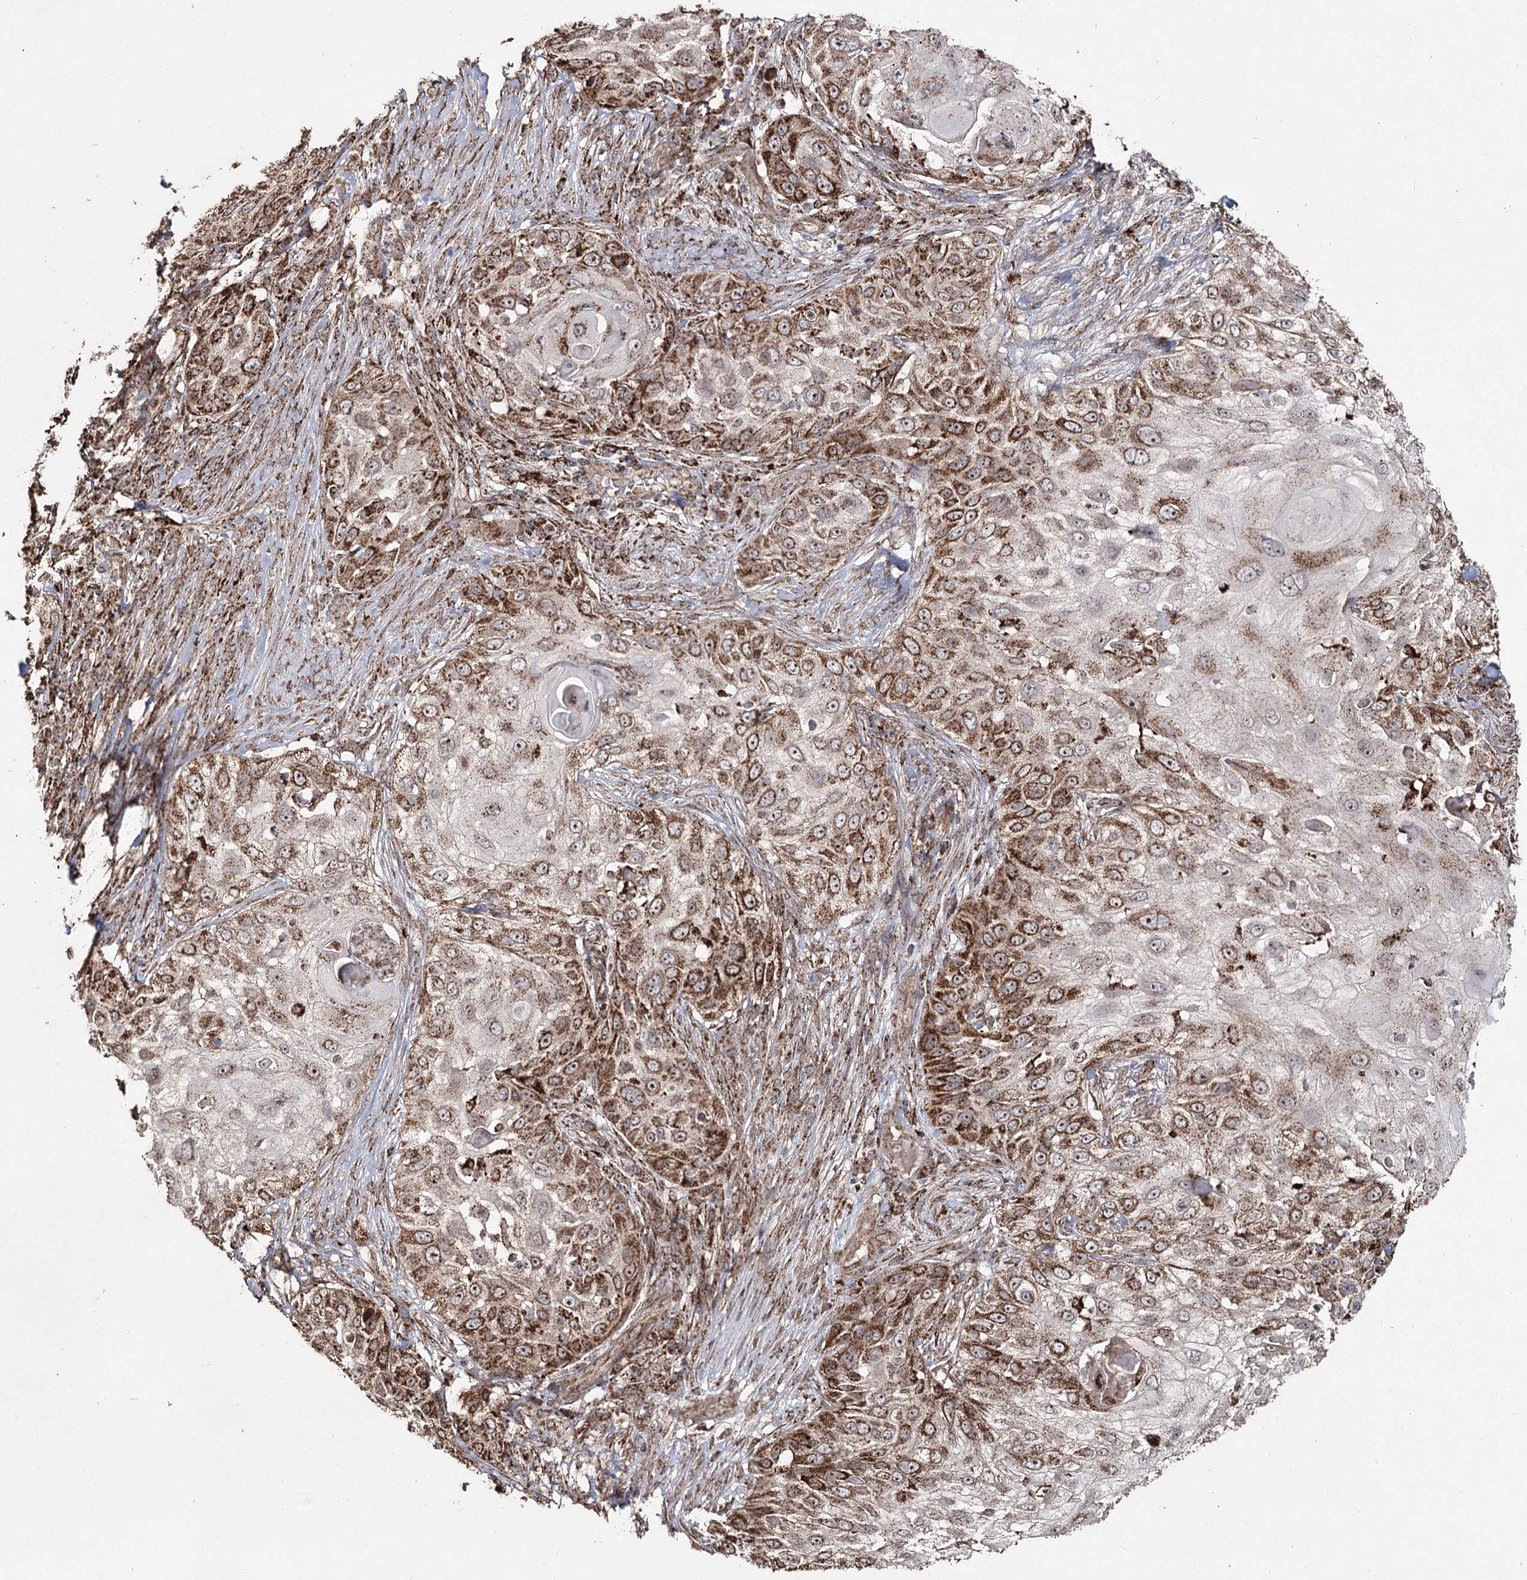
{"staining": {"intensity": "moderate", "quantity": ">75%", "location": "cytoplasmic/membranous"}, "tissue": "skin cancer", "cell_type": "Tumor cells", "image_type": "cancer", "snomed": [{"axis": "morphology", "description": "Squamous cell carcinoma, NOS"}, {"axis": "topography", "description": "Skin"}], "caption": "Protein analysis of skin cancer (squamous cell carcinoma) tissue reveals moderate cytoplasmic/membranous staining in about >75% of tumor cells. (DAB IHC, brown staining for protein, blue staining for nuclei).", "gene": "SLF2", "patient": {"sex": "female", "age": 44}}